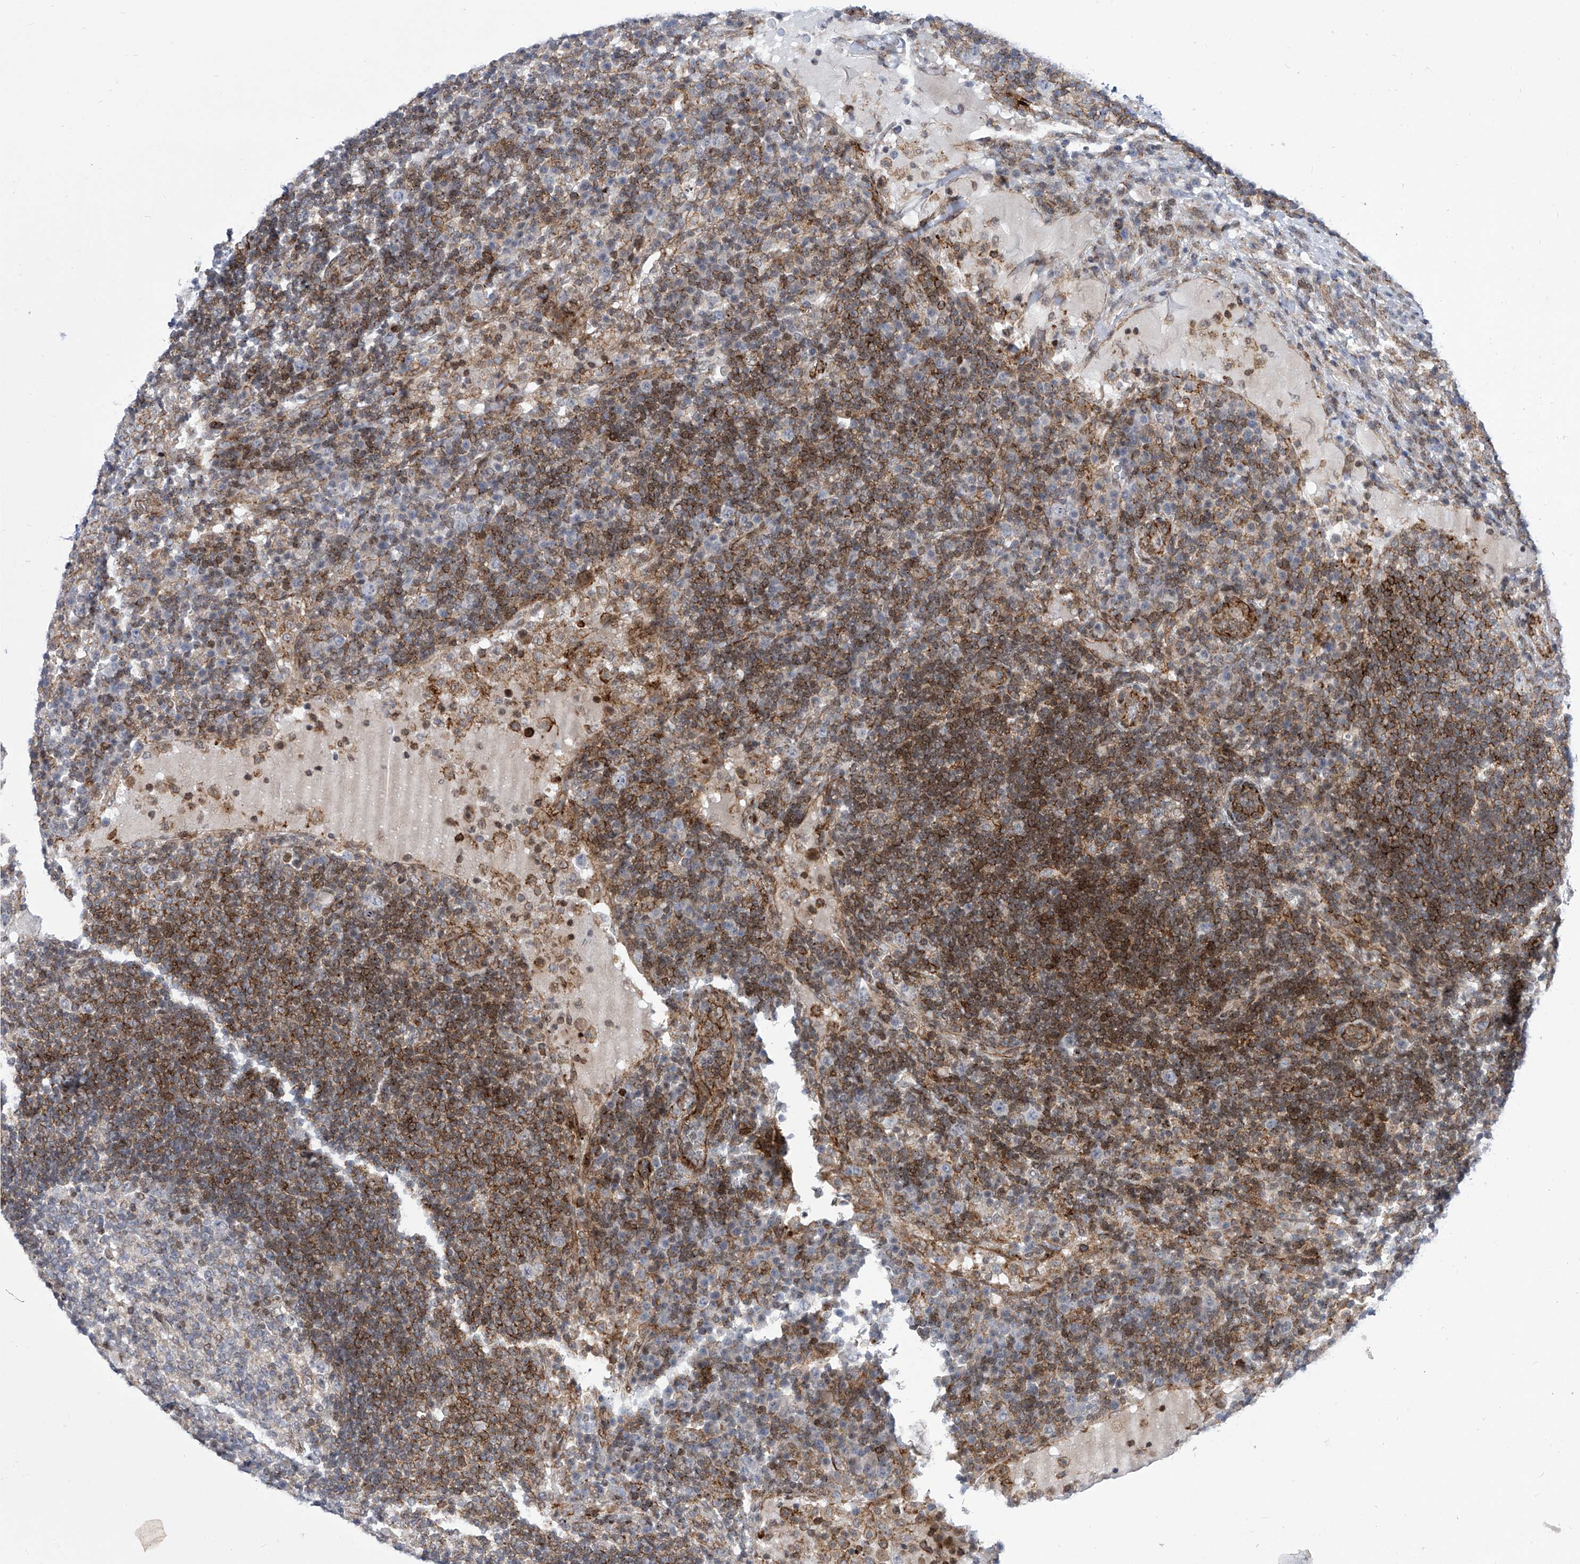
{"staining": {"intensity": "negative", "quantity": "none", "location": "none"}, "tissue": "lymph node", "cell_type": "Germinal center cells", "image_type": "normal", "snomed": [{"axis": "morphology", "description": "Normal tissue, NOS"}, {"axis": "topography", "description": "Lymph node"}], "caption": "This is a photomicrograph of IHC staining of unremarkable lymph node, which shows no staining in germinal center cells. (DAB (3,3'-diaminobenzidine) immunohistochemistry (IHC) with hematoxylin counter stain).", "gene": "CEP290", "patient": {"sex": "female", "age": 53}}